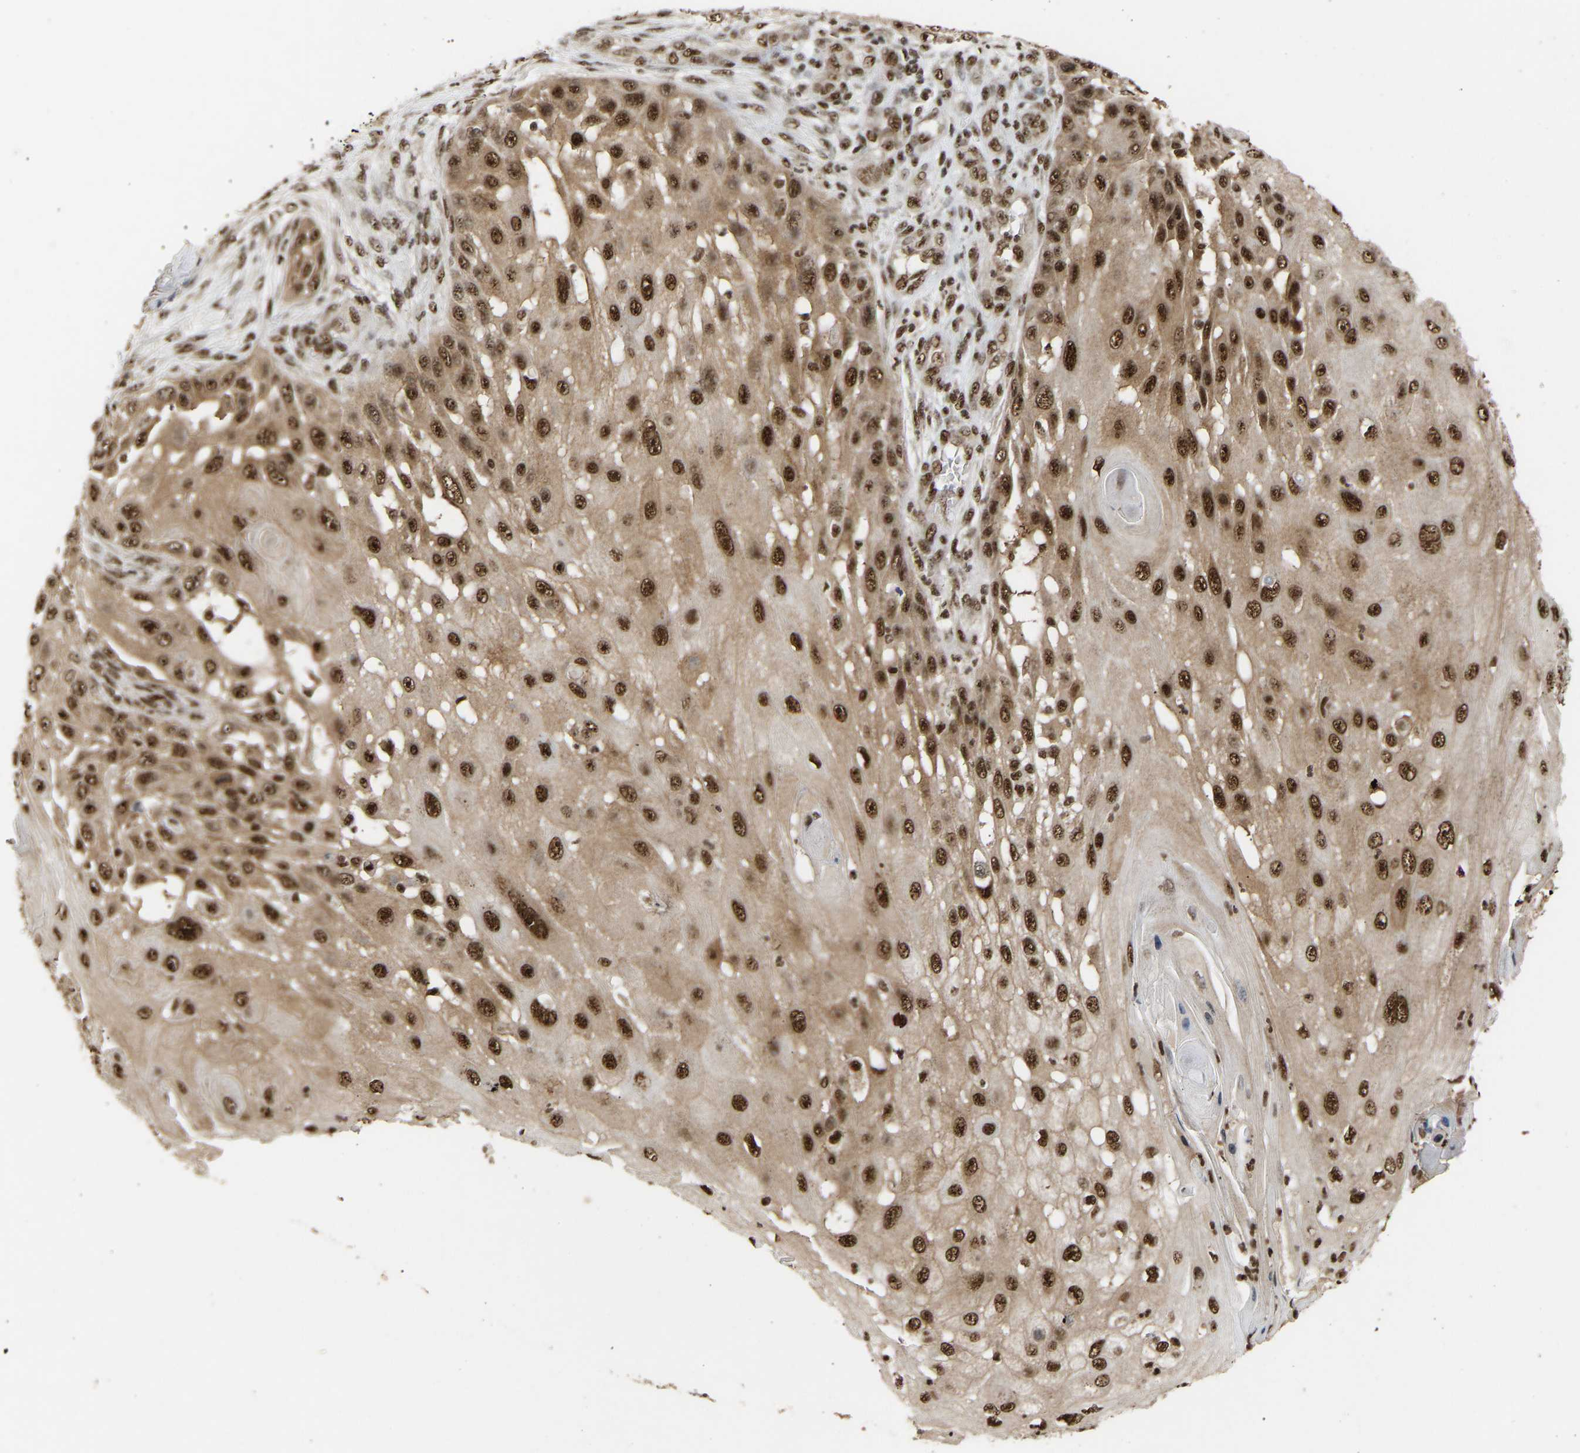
{"staining": {"intensity": "strong", "quantity": ">75%", "location": "cytoplasmic/membranous,nuclear"}, "tissue": "skin cancer", "cell_type": "Tumor cells", "image_type": "cancer", "snomed": [{"axis": "morphology", "description": "Squamous cell carcinoma, NOS"}, {"axis": "topography", "description": "Skin"}], "caption": "Immunohistochemistry (IHC) (DAB (3,3'-diaminobenzidine)) staining of skin cancer (squamous cell carcinoma) exhibits strong cytoplasmic/membranous and nuclear protein expression in approximately >75% of tumor cells. The protein is stained brown, and the nuclei are stained in blue (DAB IHC with brightfield microscopy, high magnification).", "gene": "ALYREF", "patient": {"sex": "female", "age": 44}}